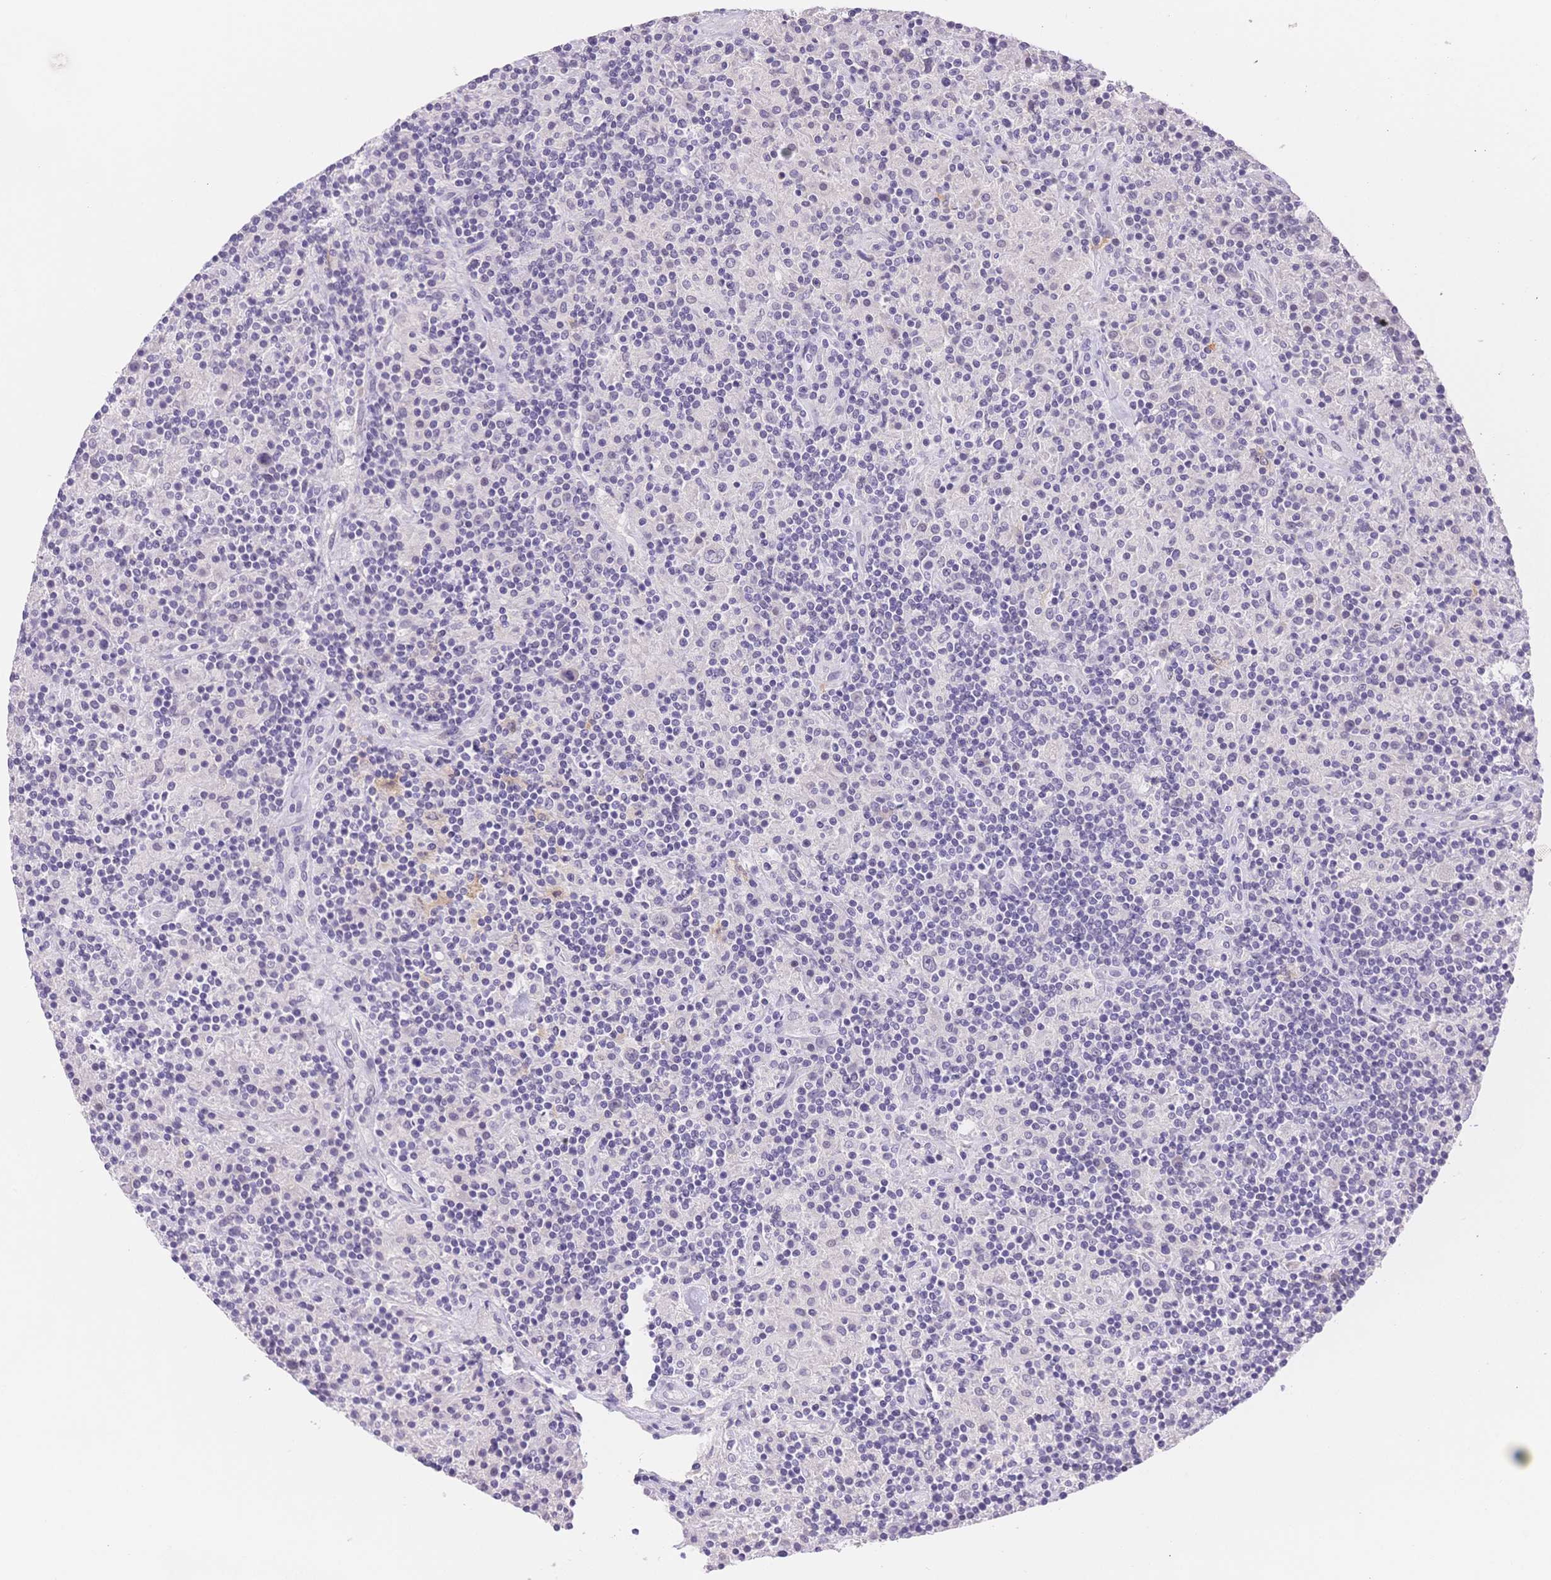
{"staining": {"intensity": "negative", "quantity": "none", "location": "none"}, "tissue": "lymphoma", "cell_type": "Tumor cells", "image_type": "cancer", "snomed": [{"axis": "morphology", "description": "Hodgkin's disease, NOS"}, {"axis": "topography", "description": "Lymph node"}], "caption": "This photomicrograph is of lymphoma stained with IHC to label a protein in brown with the nuclei are counter-stained blue. There is no expression in tumor cells.", "gene": "MYOM1", "patient": {"sex": "male", "age": 70}}